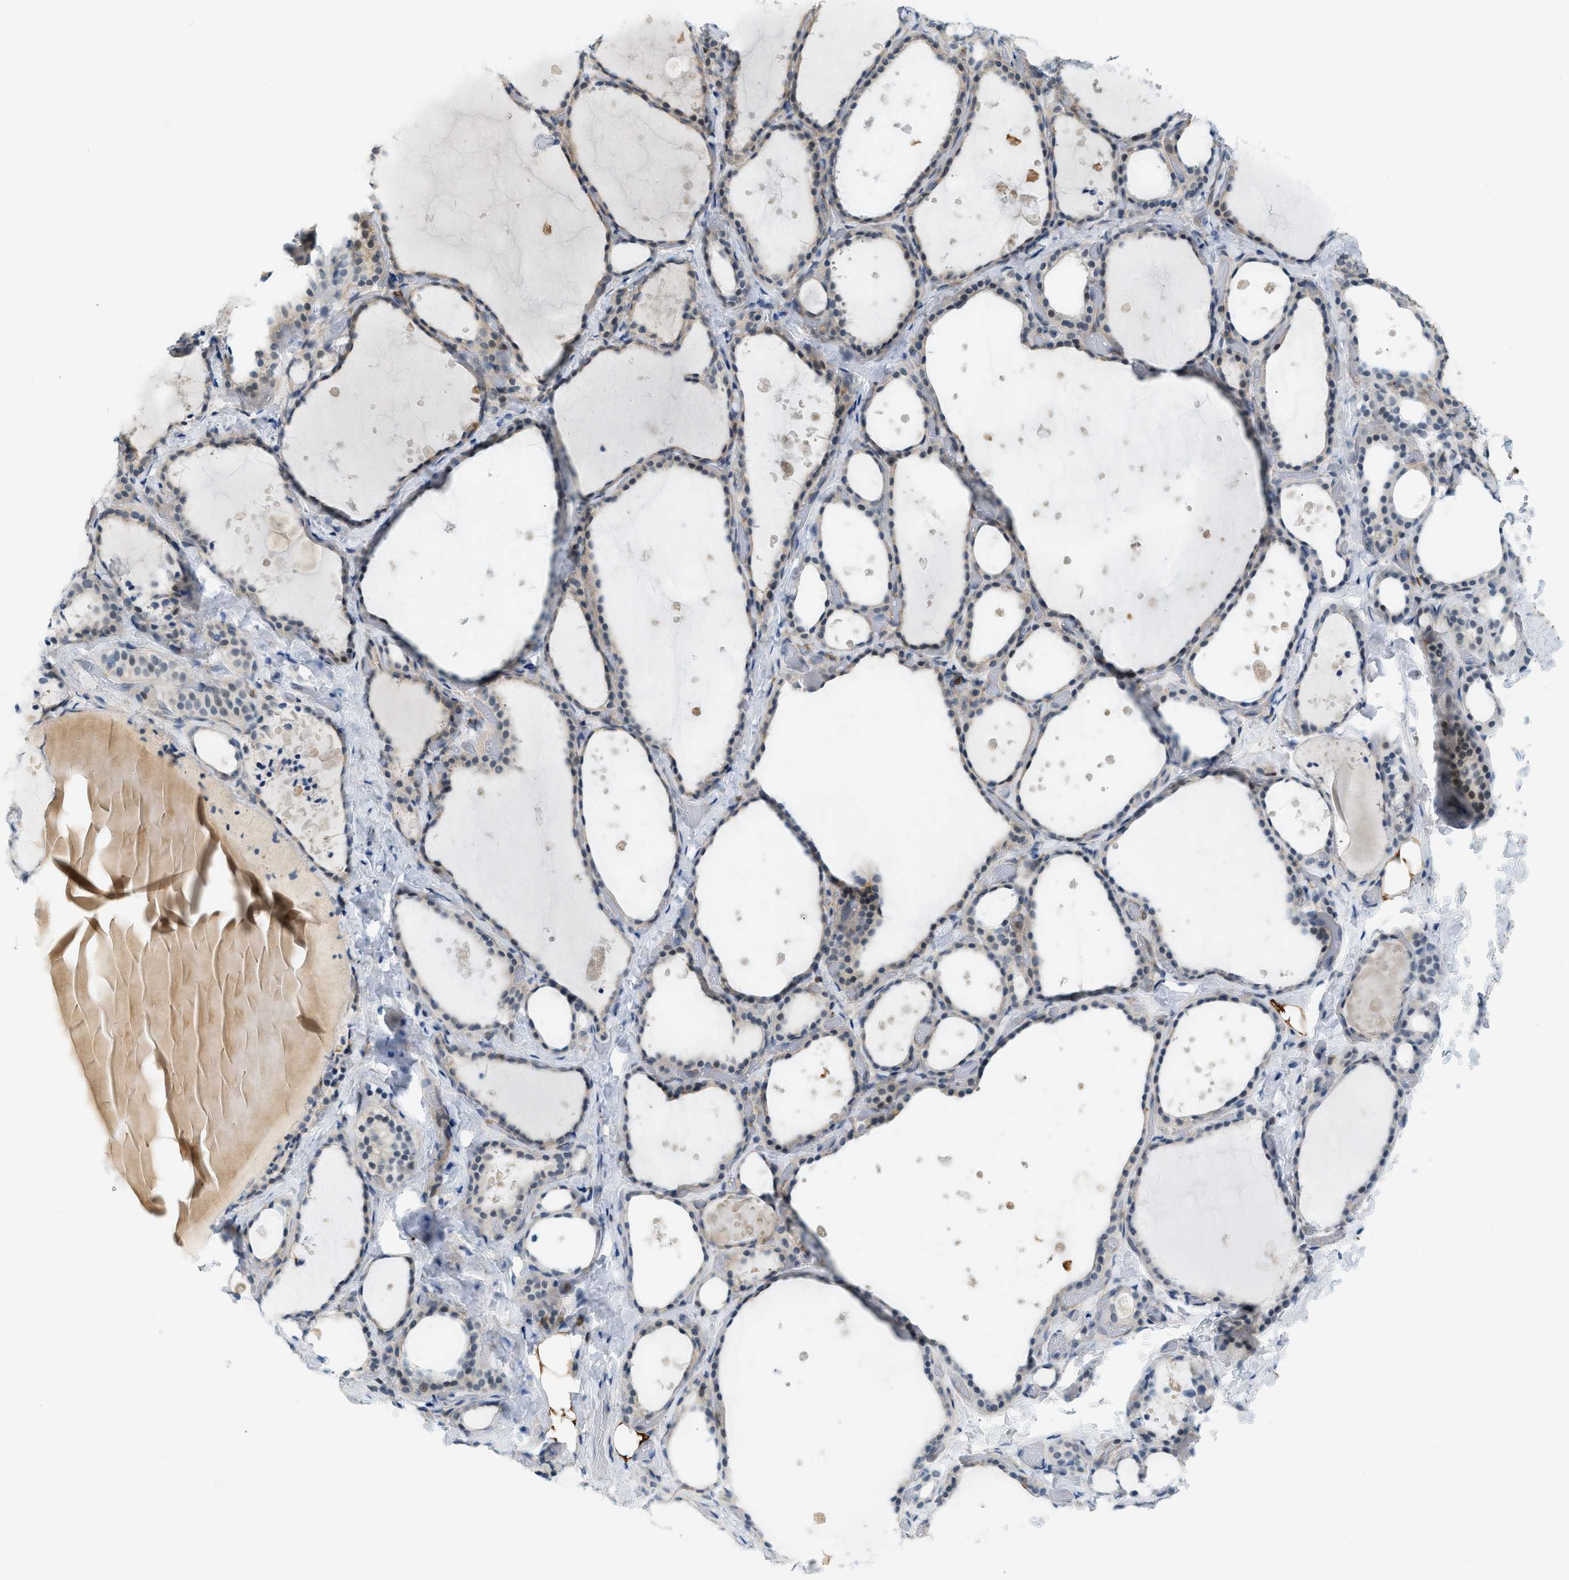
{"staining": {"intensity": "moderate", "quantity": "<25%", "location": "cytoplasmic/membranous"}, "tissue": "thyroid gland", "cell_type": "Glandular cells", "image_type": "normal", "snomed": [{"axis": "morphology", "description": "Normal tissue, NOS"}, {"axis": "topography", "description": "Thyroid gland"}], "caption": "Moderate cytoplasmic/membranous positivity for a protein is appreciated in about <25% of glandular cells of normal thyroid gland using immunohistochemistry (IHC).", "gene": "ZNF408", "patient": {"sex": "female", "age": 44}}